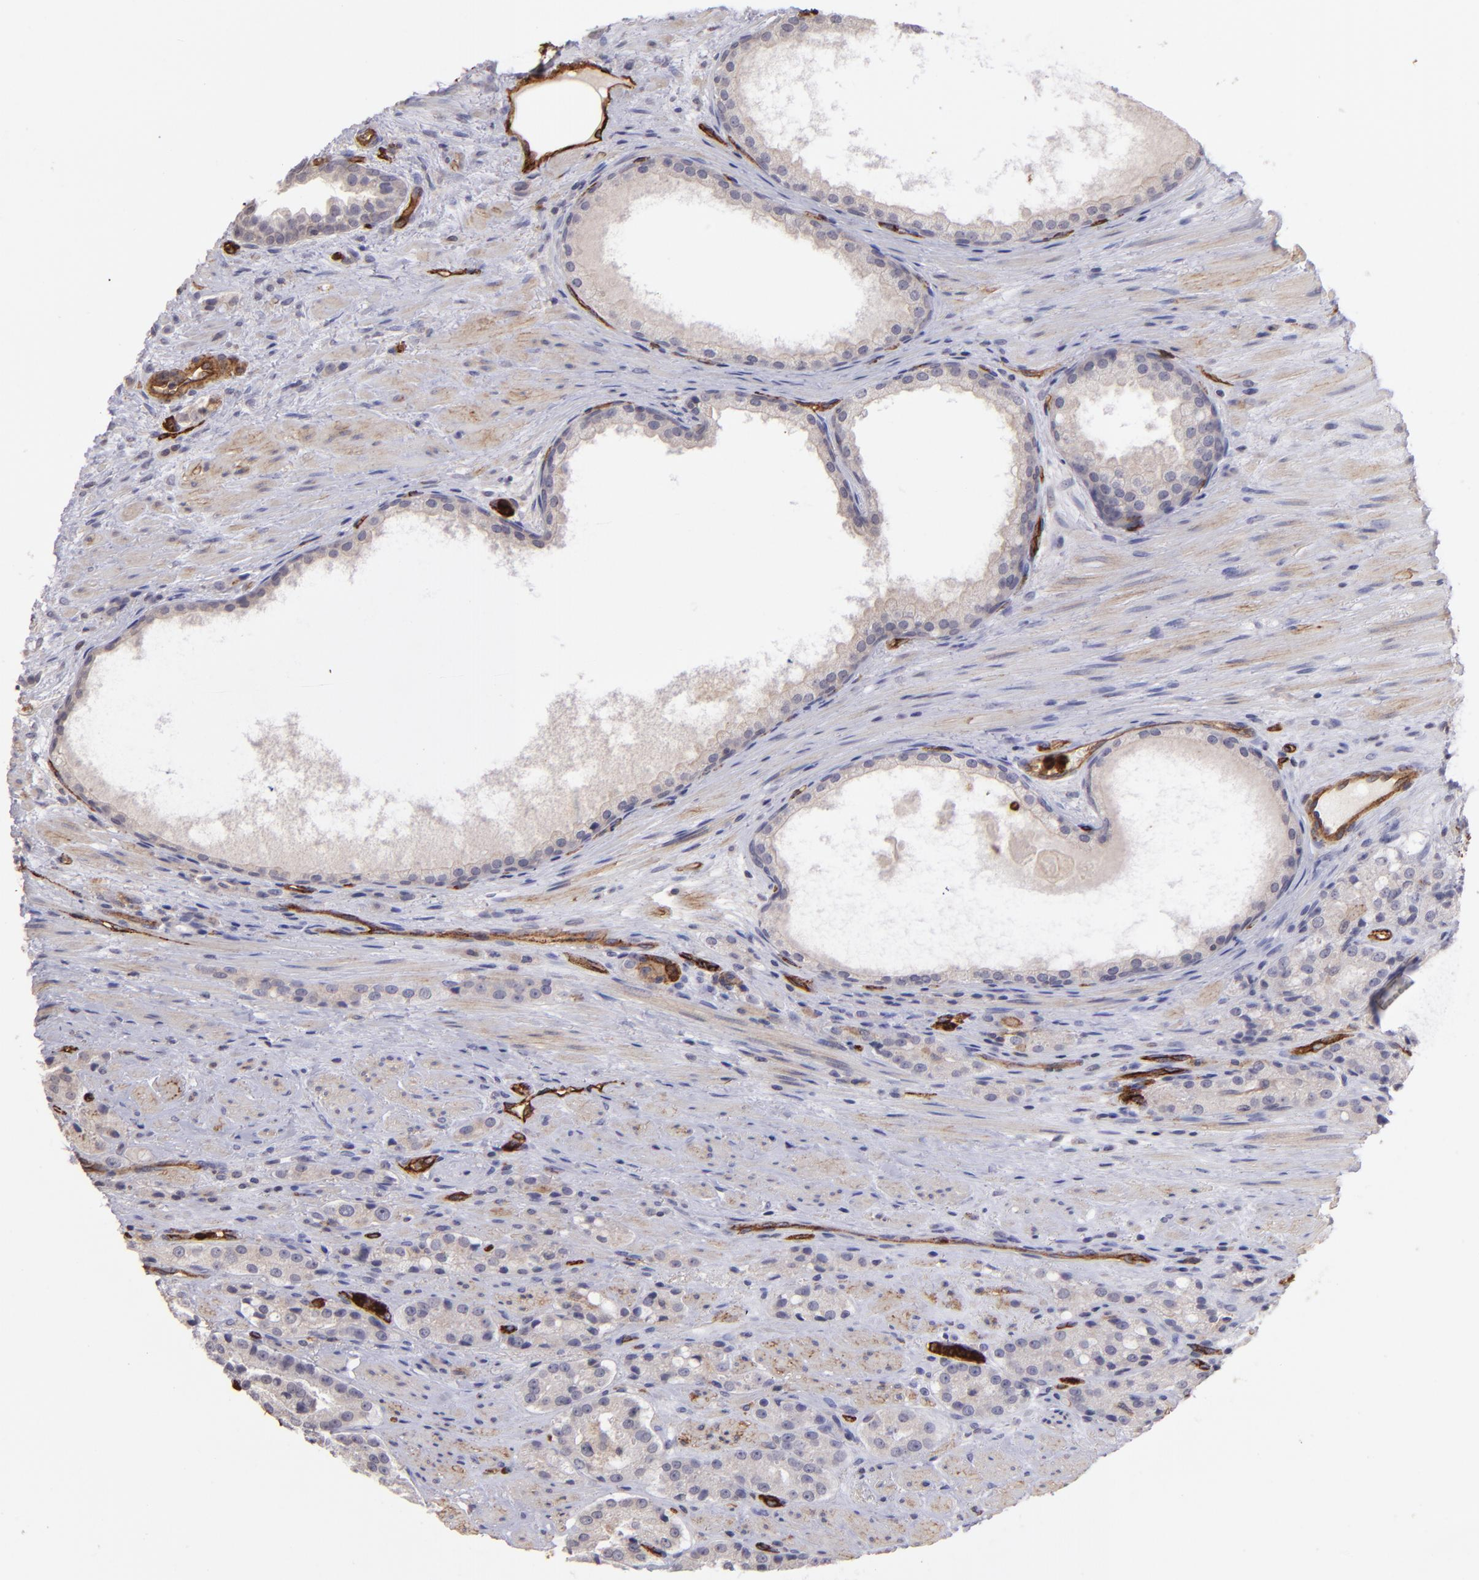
{"staining": {"intensity": "negative", "quantity": "none", "location": "none"}, "tissue": "prostate cancer", "cell_type": "Tumor cells", "image_type": "cancer", "snomed": [{"axis": "morphology", "description": "Adenocarcinoma, High grade"}, {"axis": "topography", "description": "Prostate"}], "caption": "IHC of prostate cancer exhibits no expression in tumor cells.", "gene": "DYSF", "patient": {"sex": "male", "age": 72}}